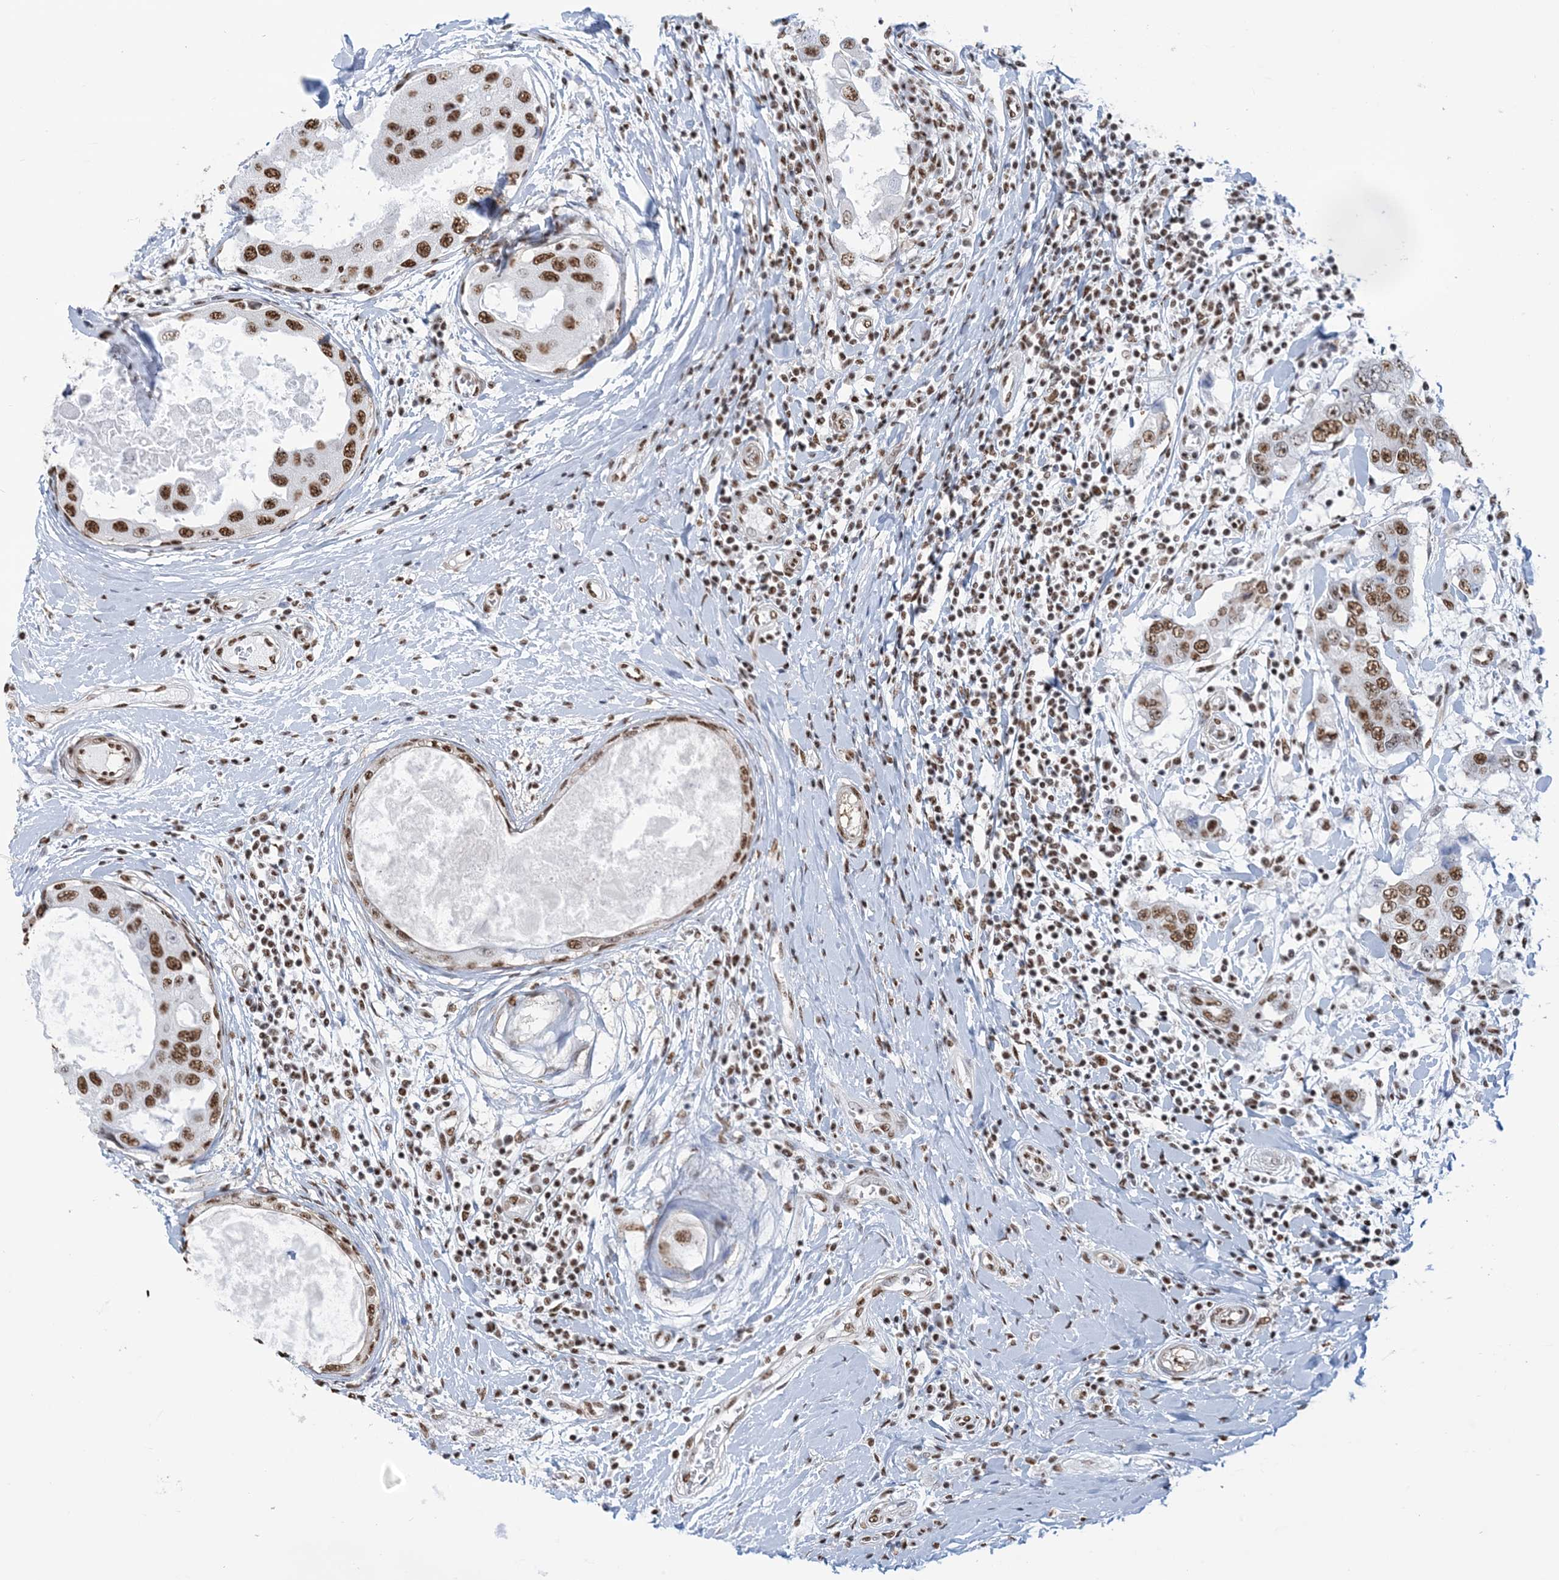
{"staining": {"intensity": "strong", "quantity": ">75%", "location": "nuclear"}, "tissue": "breast cancer", "cell_type": "Tumor cells", "image_type": "cancer", "snomed": [{"axis": "morphology", "description": "Duct carcinoma"}, {"axis": "topography", "description": "Breast"}], "caption": "Immunohistochemical staining of breast cancer (intraductal carcinoma) displays strong nuclear protein staining in about >75% of tumor cells.", "gene": "ZNF792", "patient": {"sex": "female", "age": 27}}